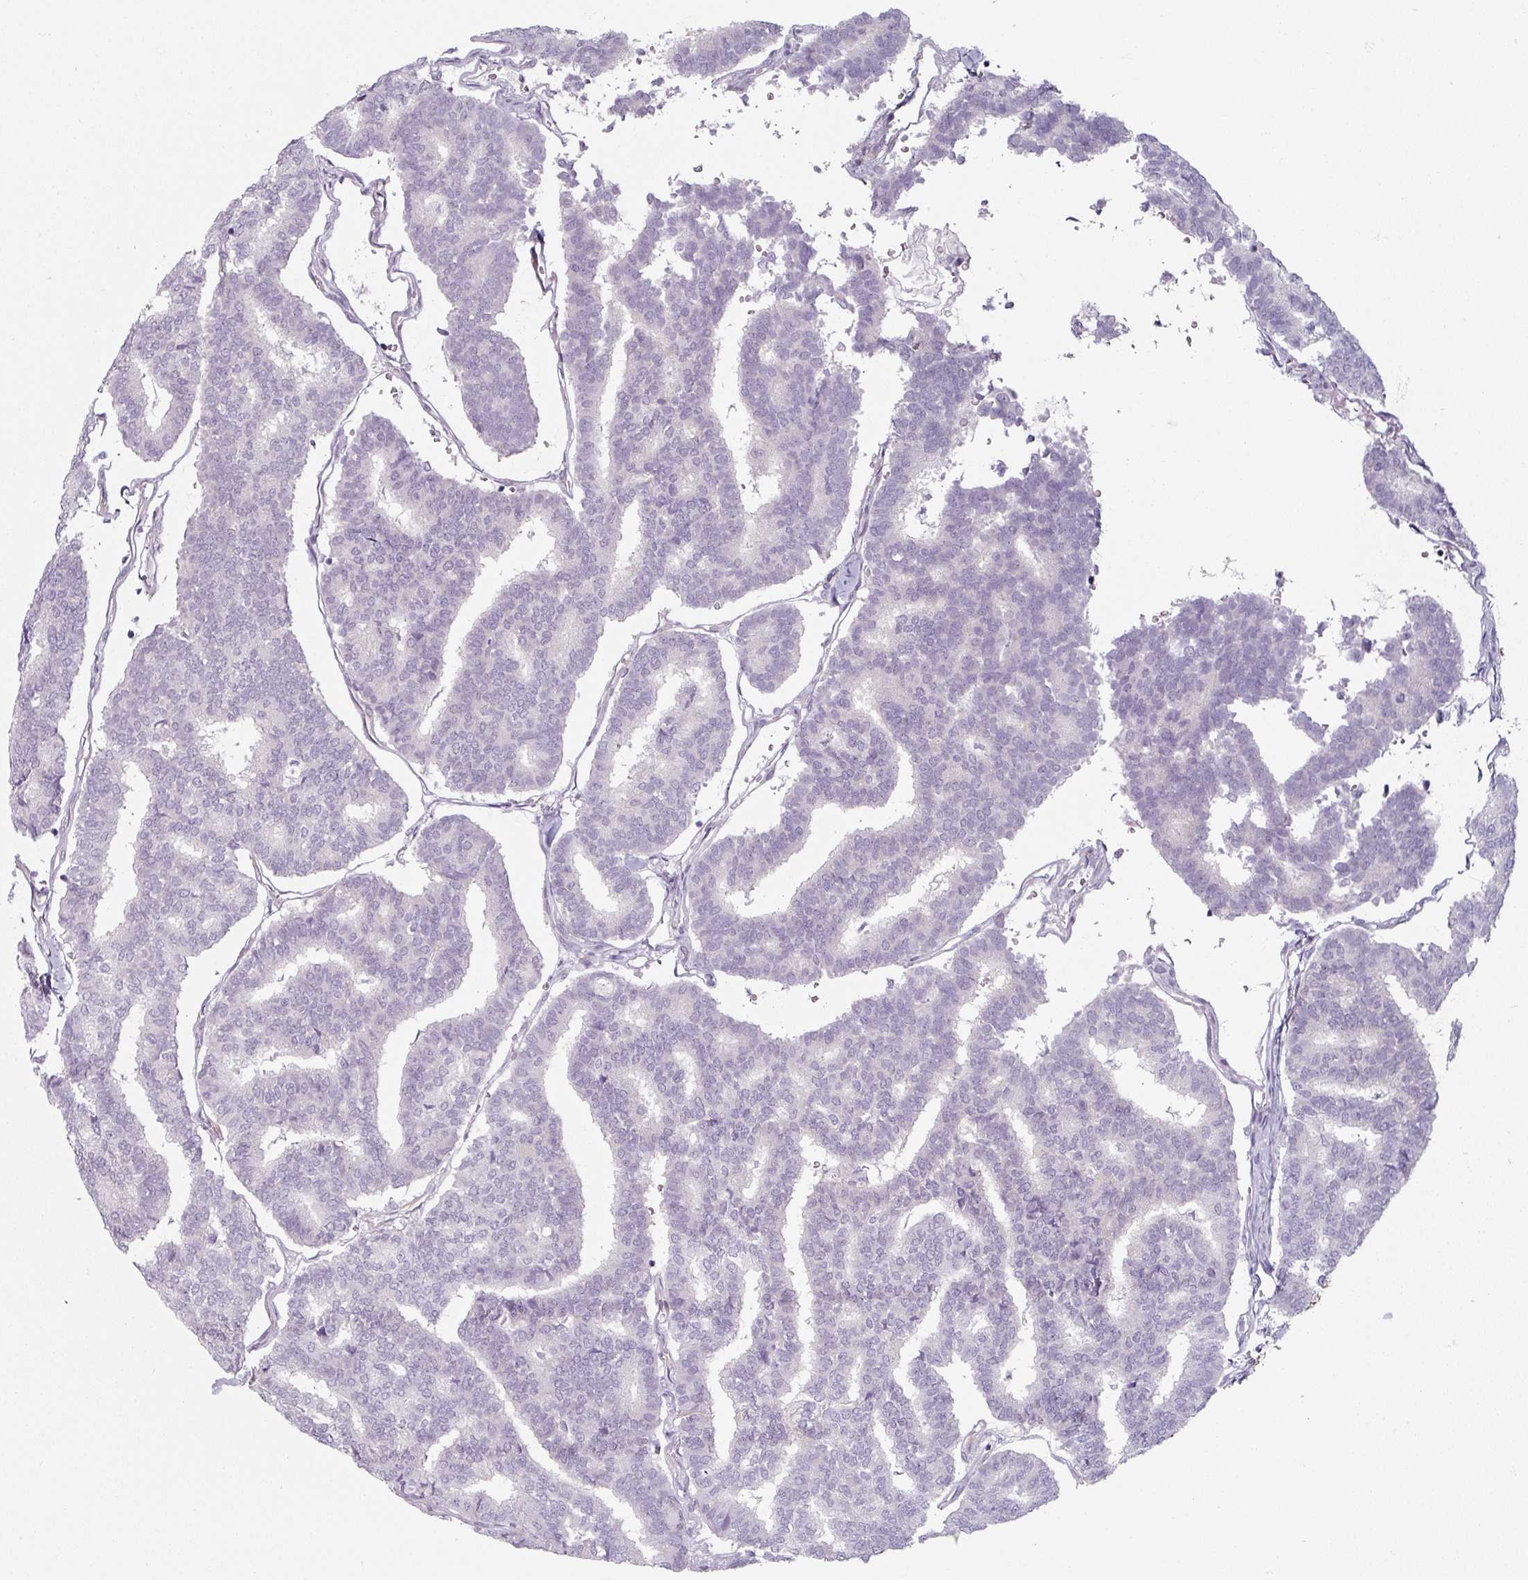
{"staining": {"intensity": "negative", "quantity": "none", "location": "none"}, "tissue": "thyroid cancer", "cell_type": "Tumor cells", "image_type": "cancer", "snomed": [{"axis": "morphology", "description": "Papillary adenocarcinoma, NOS"}, {"axis": "topography", "description": "Thyroid gland"}], "caption": "Protein analysis of thyroid cancer (papillary adenocarcinoma) displays no significant expression in tumor cells. The staining is performed using DAB (3,3'-diaminobenzidine) brown chromogen with nuclei counter-stained in using hematoxylin.", "gene": "CAP2", "patient": {"sex": "female", "age": 35}}